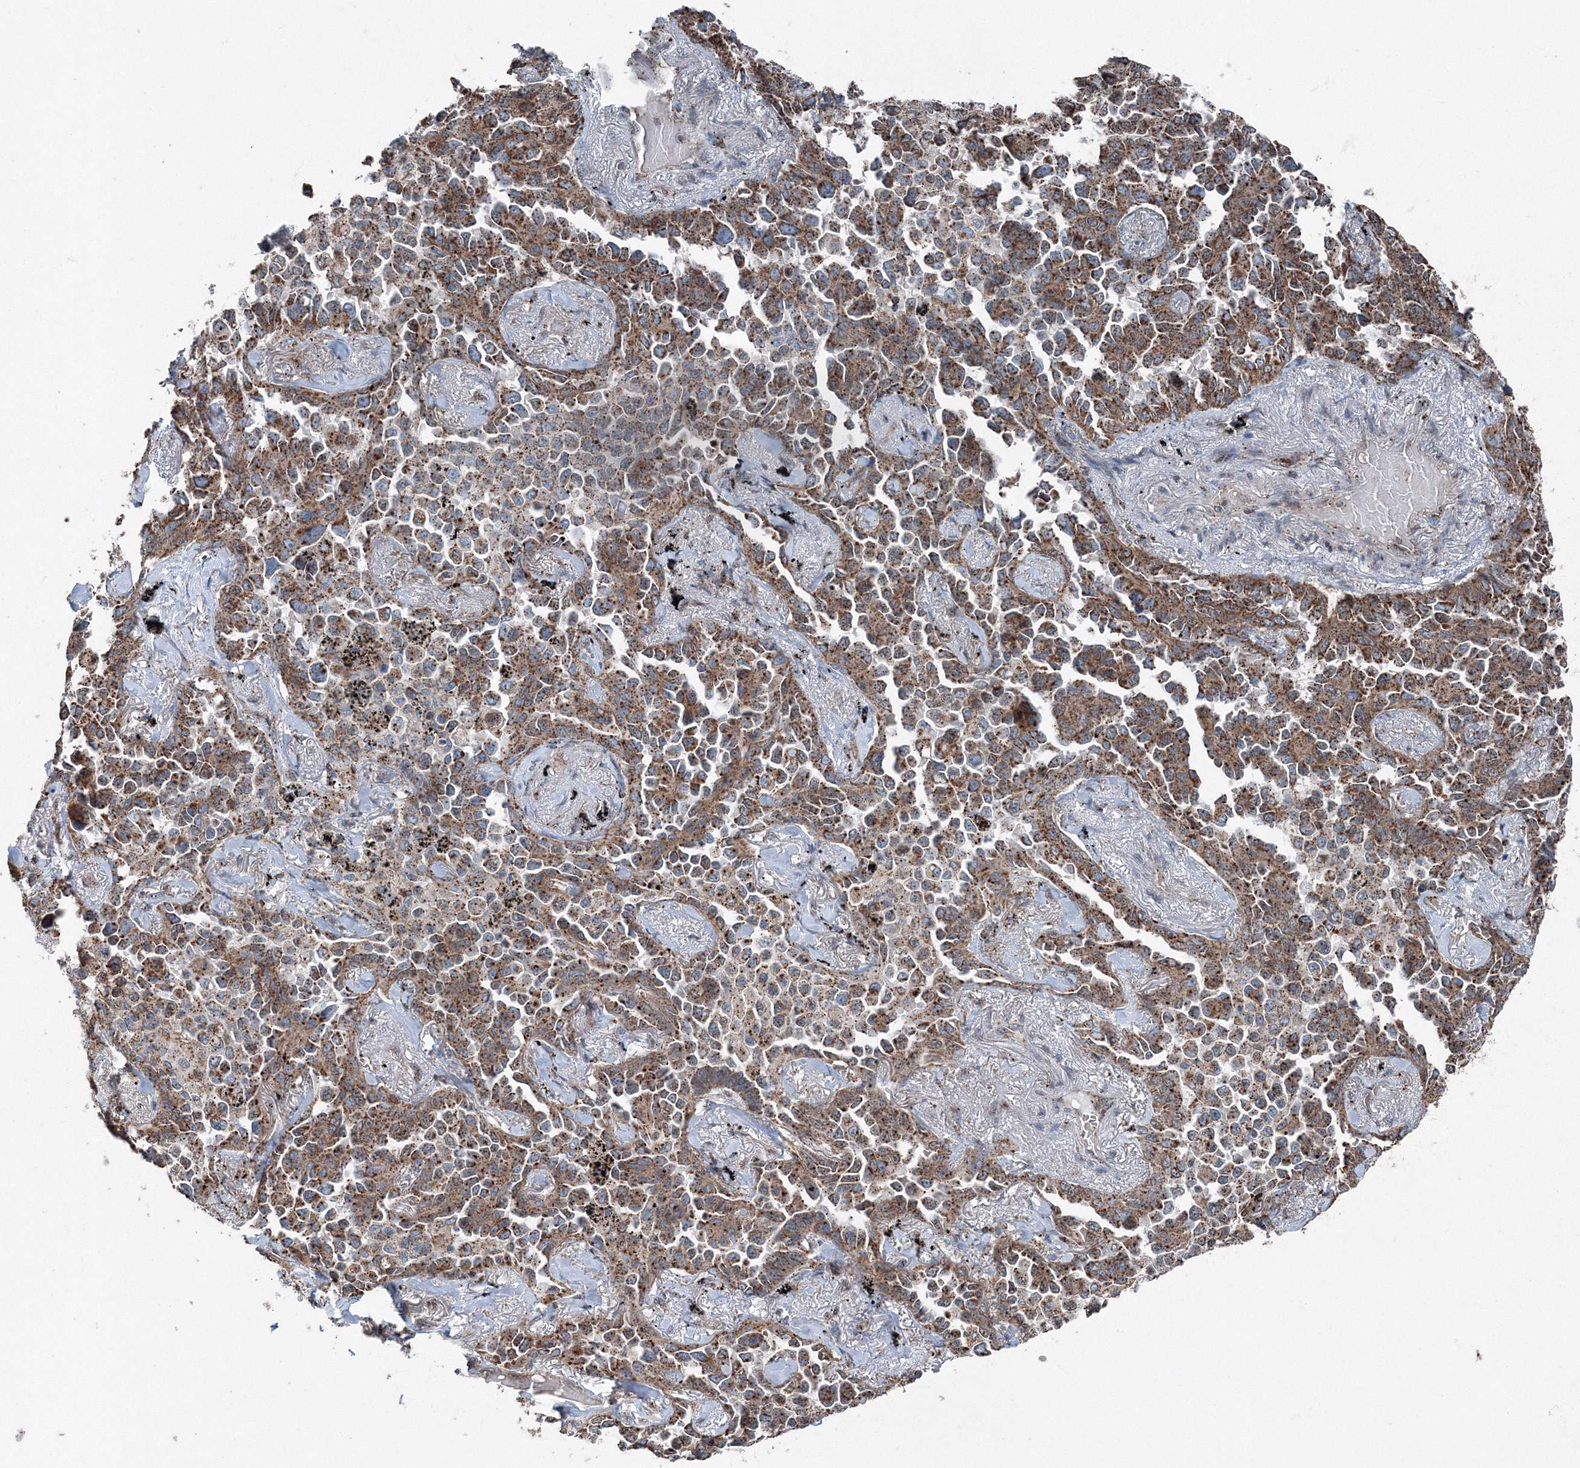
{"staining": {"intensity": "moderate", "quantity": ">75%", "location": "cytoplasmic/membranous"}, "tissue": "lung cancer", "cell_type": "Tumor cells", "image_type": "cancer", "snomed": [{"axis": "morphology", "description": "Adenocarcinoma, NOS"}, {"axis": "topography", "description": "Lung"}], "caption": "A brown stain highlights moderate cytoplasmic/membranous expression of a protein in lung cancer tumor cells.", "gene": "AASDH", "patient": {"sex": "female", "age": 67}}